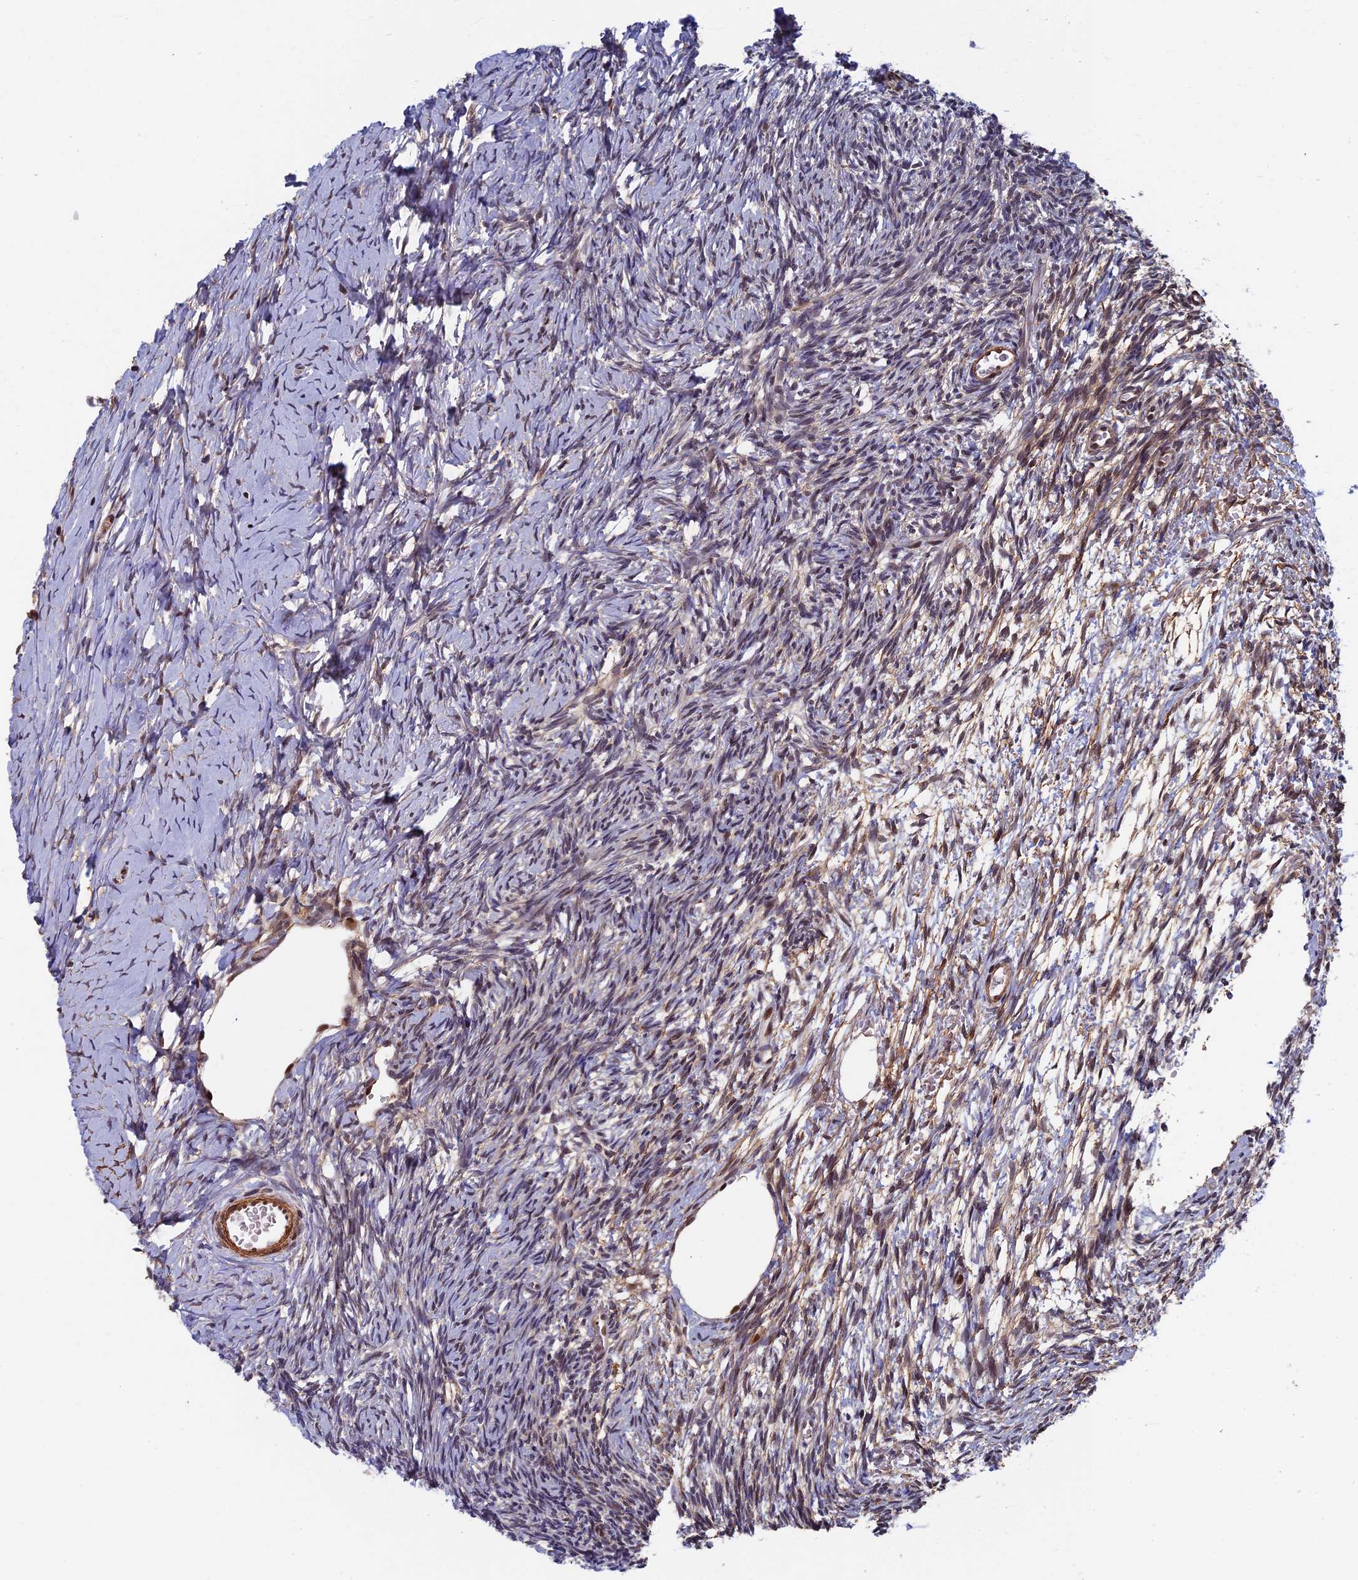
{"staining": {"intensity": "weak", "quantity": "25%-75%", "location": "cytoplasmic/membranous"}, "tissue": "ovary", "cell_type": "Ovarian stroma cells", "image_type": "normal", "snomed": [{"axis": "morphology", "description": "Normal tissue, NOS"}, {"axis": "topography", "description": "Ovary"}], "caption": "Approximately 25%-75% of ovarian stroma cells in benign ovary show weak cytoplasmic/membranous protein expression as visualized by brown immunohistochemical staining.", "gene": "CTDP1", "patient": {"sex": "female", "age": 39}}